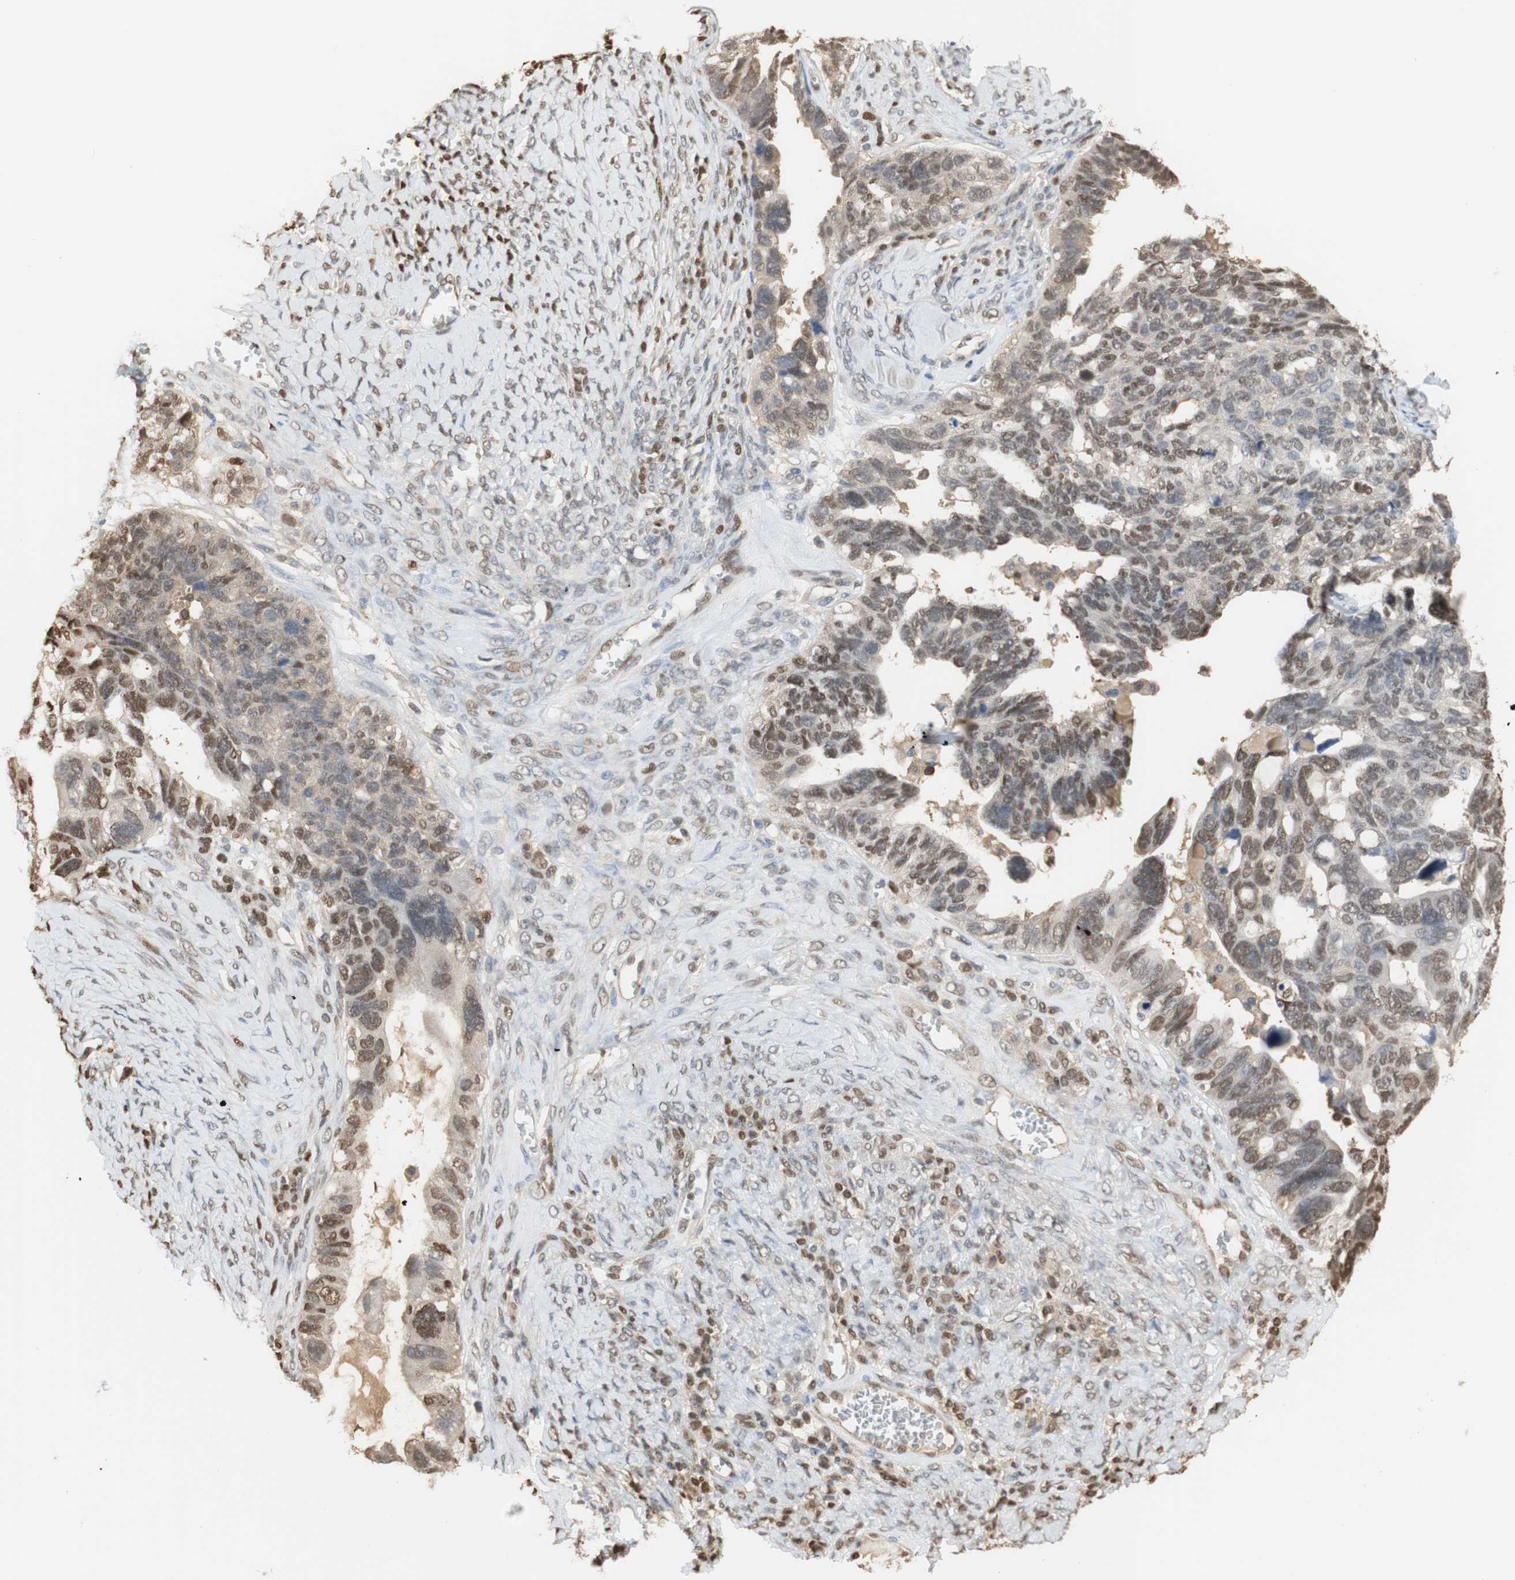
{"staining": {"intensity": "moderate", "quantity": ">75%", "location": "cytoplasmic/membranous,nuclear"}, "tissue": "ovarian cancer", "cell_type": "Tumor cells", "image_type": "cancer", "snomed": [{"axis": "morphology", "description": "Cystadenocarcinoma, serous, NOS"}, {"axis": "topography", "description": "Ovary"}], "caption": "Tumor cells demonstrate medium levels of moderate cytoplasmic/membranous and nuclear positivity in about >75% of cells in ovarian cancer (serous cystadenocarcinoma). (DAB (3,3'-diaminobenzidine) IHC, brown staining for protein, blue staining for nuclei).", "gene": "NAP1L4", "patient": {"sex": "female", "age": 79}}